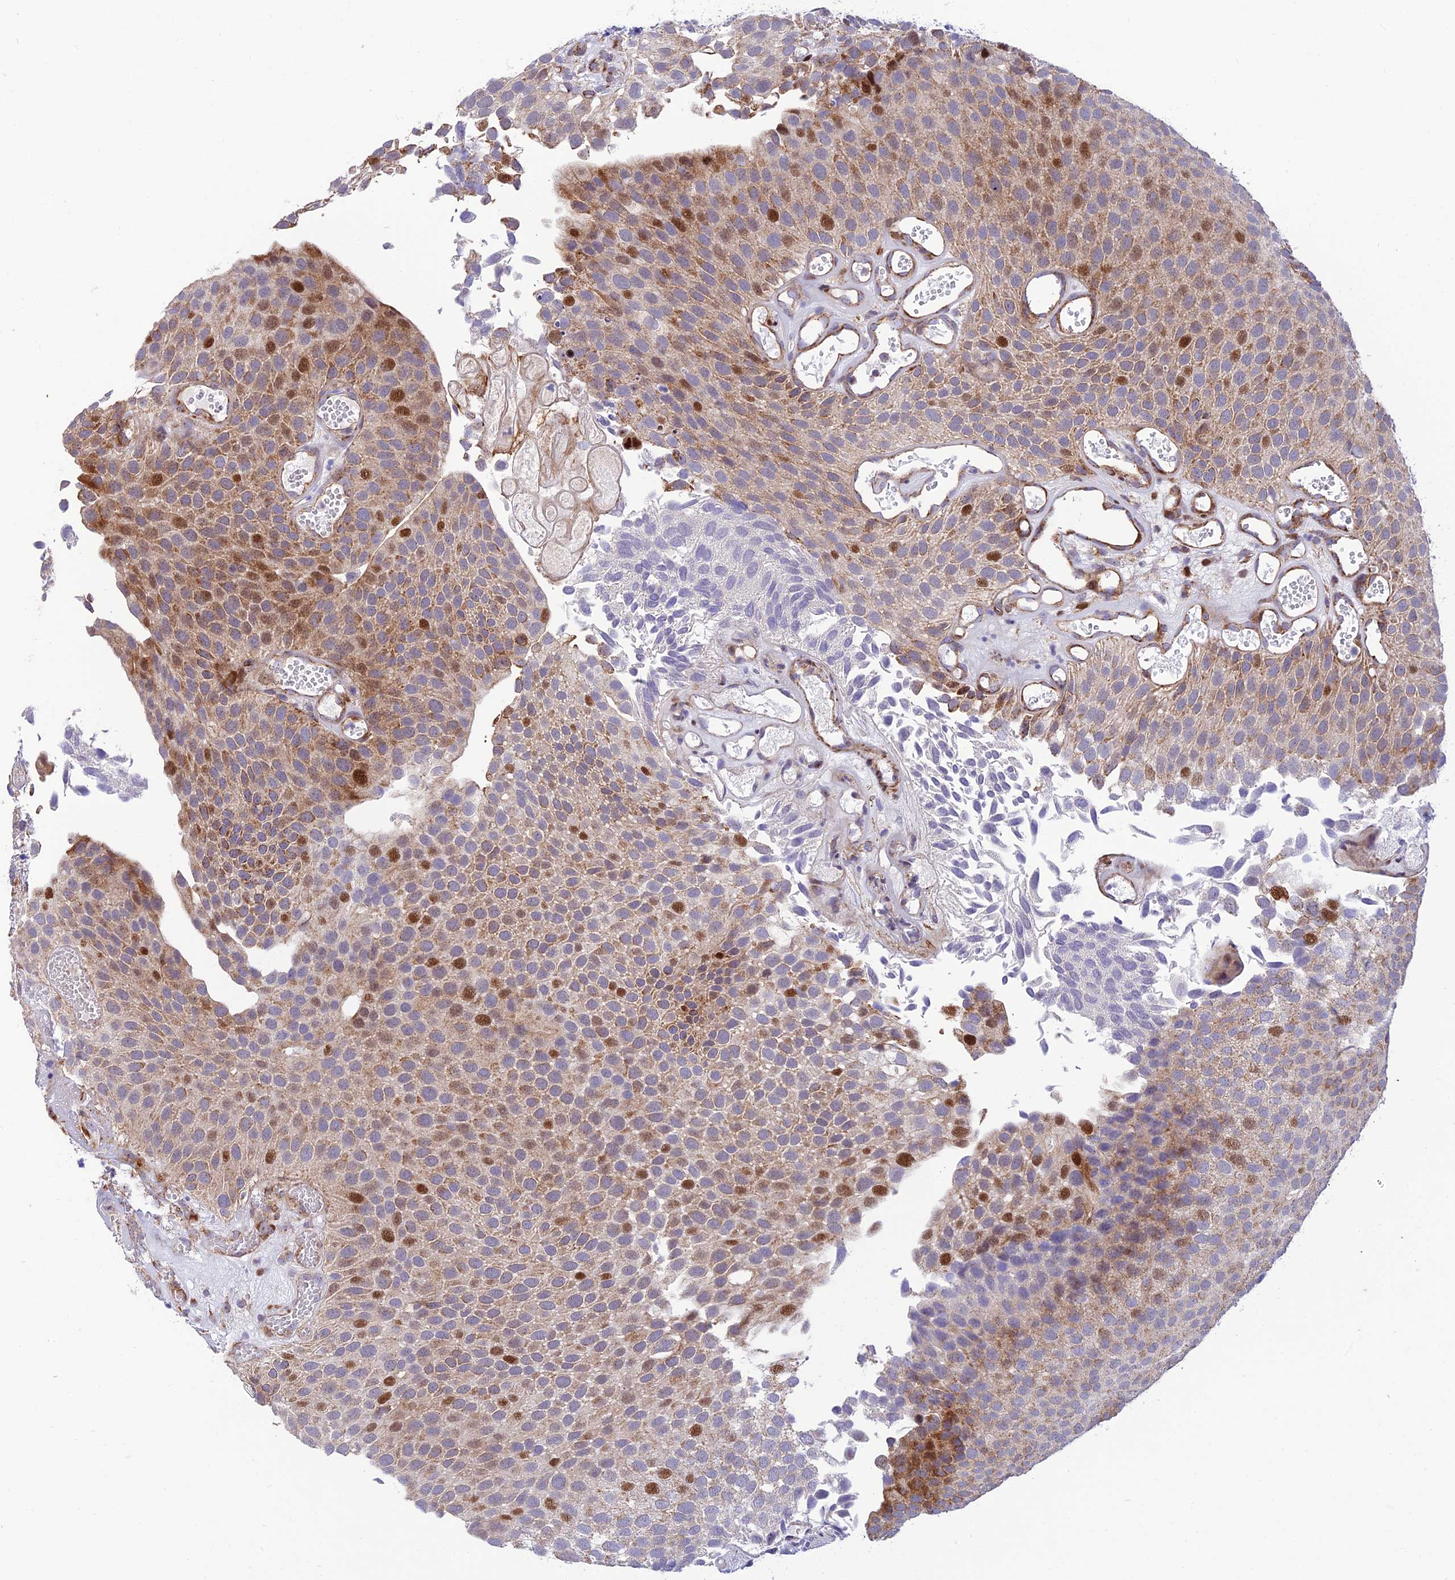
{"staining": {"intensity": "strong", "quantity": "<25%", "location": "cytoplasmic/membranous,nuclear"}, "tissue": "urothelial cancer", "cell_type": "Tumor cells", "image_type": "cancer", "snomed": [{"axis": "morphology", "description": "Urothelial carcinoma, Low grade"}, {"axis": "topography", "description": "Urinary bladder"}], "caption": "A medium amount of strong cytoplasmic/membranous and nuclear positivity is present in approximately <25% of tumor cells in low-grade urothelial carcinoma tissue. The protein of interest is stained brown, and the nuclei are stained in blue (DAB IHC with brightfield microscopy, high magnification).", "gene": "KBTBD7", "patient": {"sex": "male", "age": 89}}